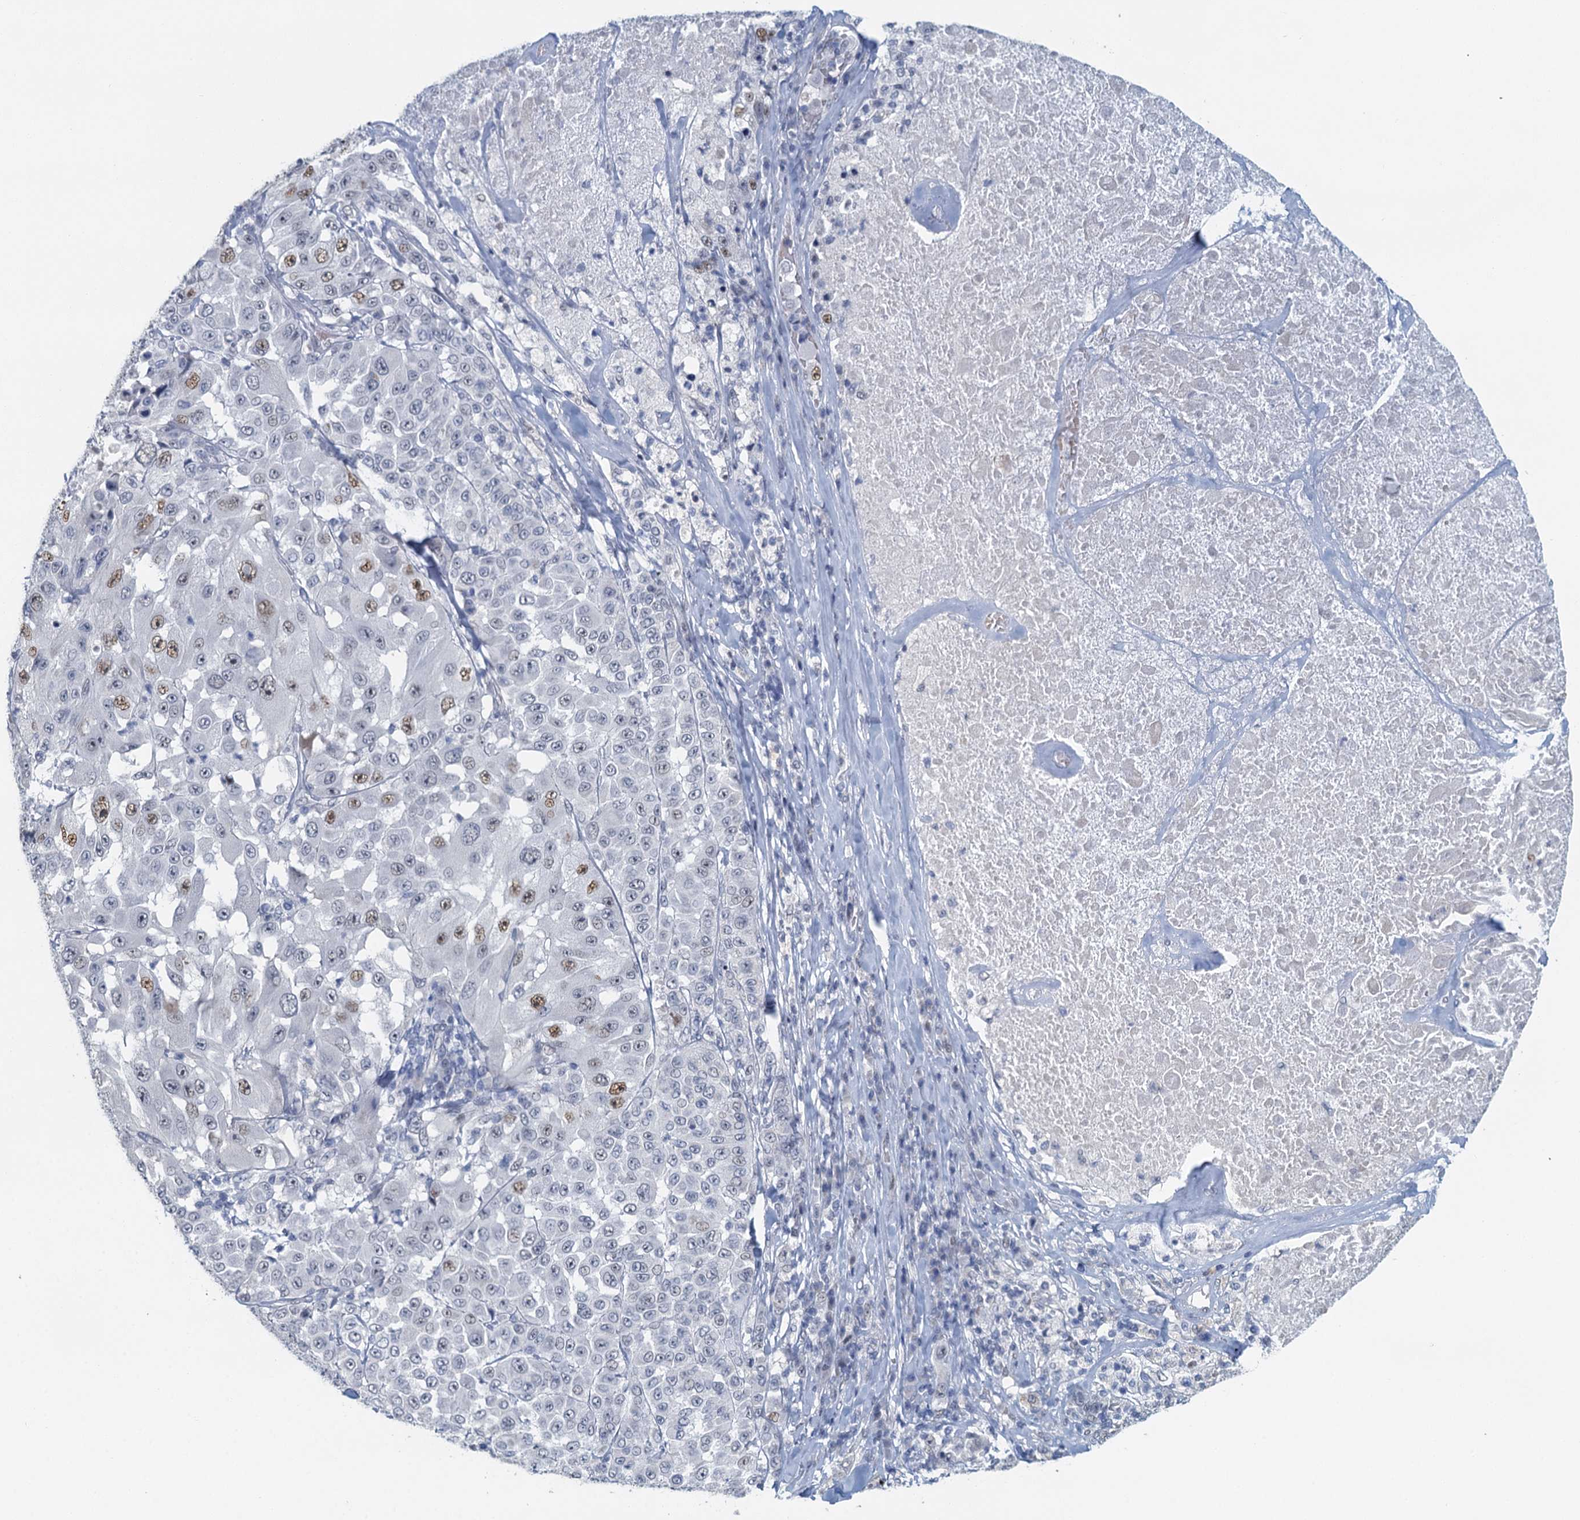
{"staining": {"intensity": "strong", "quantity": "25%-75%", "location": "nuclear"}, "tissue": "melanoma", "cell_type": "Tumor cells", "image_type": "cancer", "snomed": [{"axis": "morphology", "description": "Malignant melanoma, Metastatic site"}, {"axis": "topography", "description": "Lymph node"}], "caption": "Malignant melanoma (metastatic site) stained for a protein (brown) shows strong nuclear positive expression in approximately 25%-75% of tumor cells.", "gene": "TTLL9", "patient": {"sex": "male", "age": 62}}